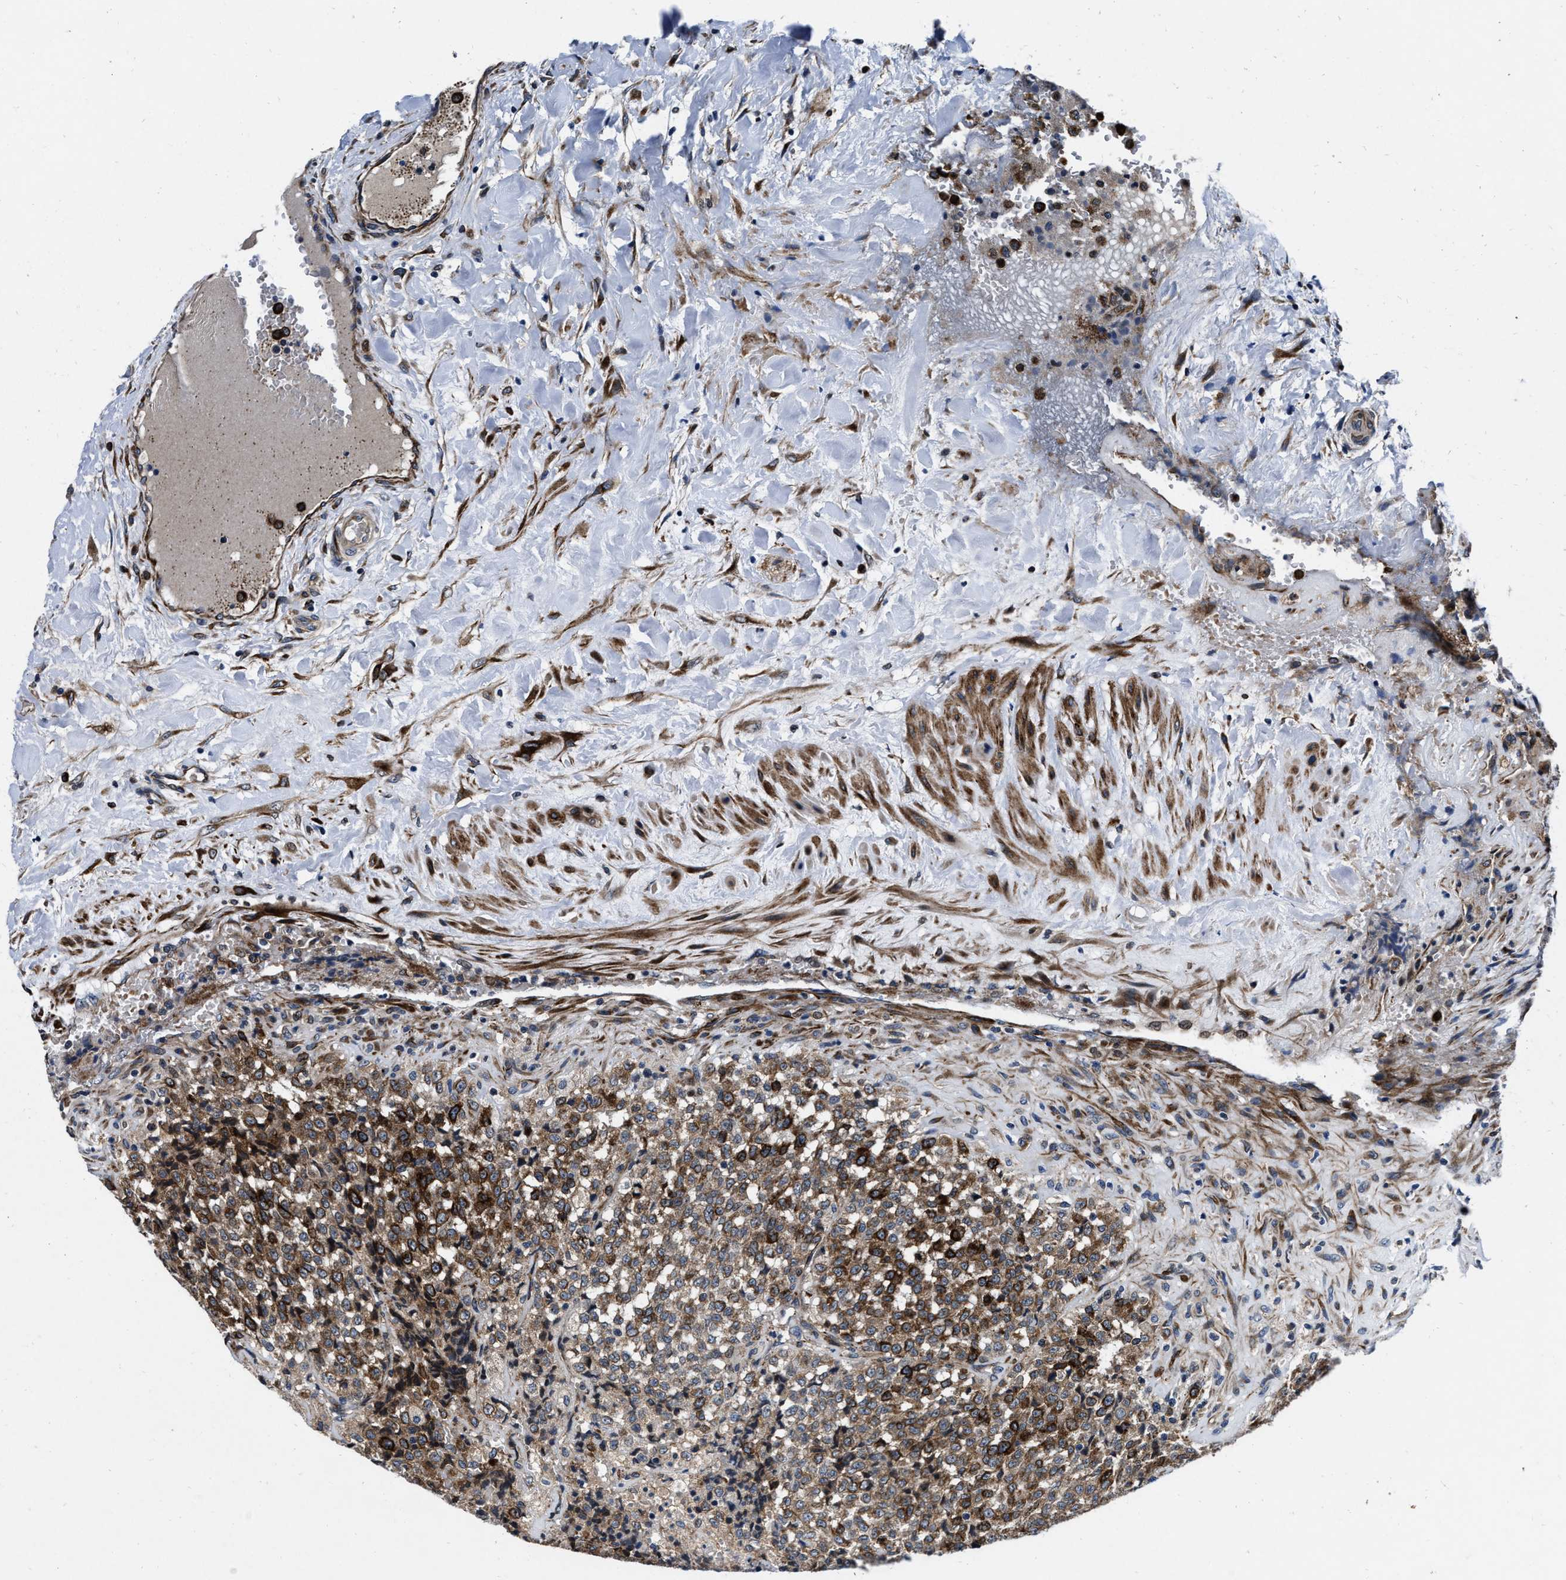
{"staining": {"intensity": "strong", "quantity": ">75%", "location": "cytoplasmic/membranous"}, "tissue": "testis cancer", "cell_type": "Tumor cells", "image_type": "cancer", "snomed": [{"axis": "morphology", "description": "Seminoma, NOS"}, {"axis": "topography", "description": "Testis"}], "caption": "Approximately >75% of tumor cells in human testis seminoma demonstrate strong cytoplasmic/membranous protein staining as visualized by brown immunohistochemical staining.", "gene": "C2orf66", "patient": {"sex": "male", "age": 59}}